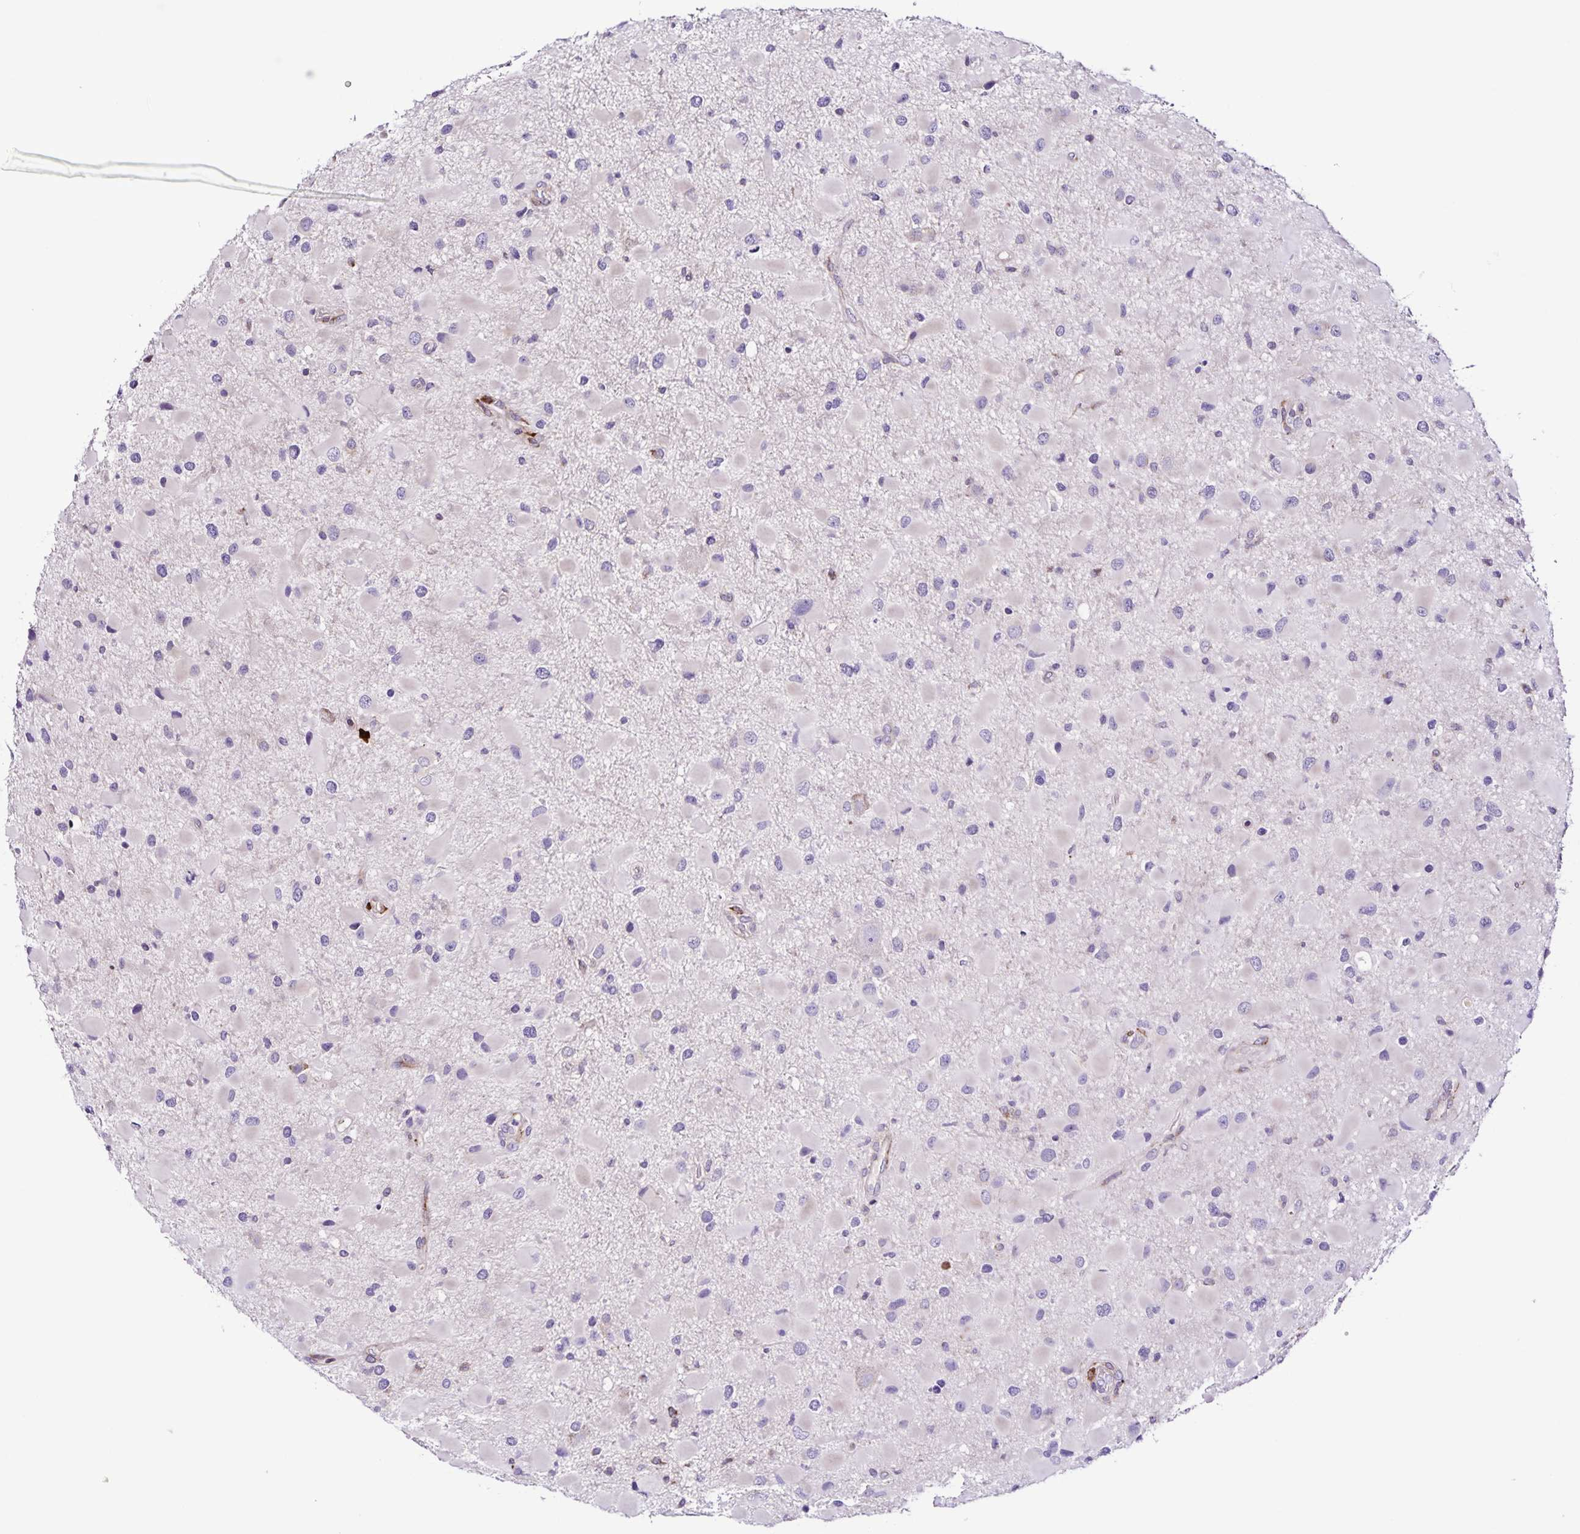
{"staining": {"intensity": "negative", "quantity": "none", "location": "none"}, "tissue": "glioma", "cell_type": "Tumor cells", "image_type": "cancer", "snomed": [{"axis": "morphology", "description": "Glioma, malignant, Low grade"}, {"axis": "topography", "description": "Brain"}], "caption": "The immunohistochemistry image has no significant staining in tumor cells of malignant glioma (low-grade) tissue.", "gene": "OSBPL5", "patient": {"sex": "female", "age": 32}}